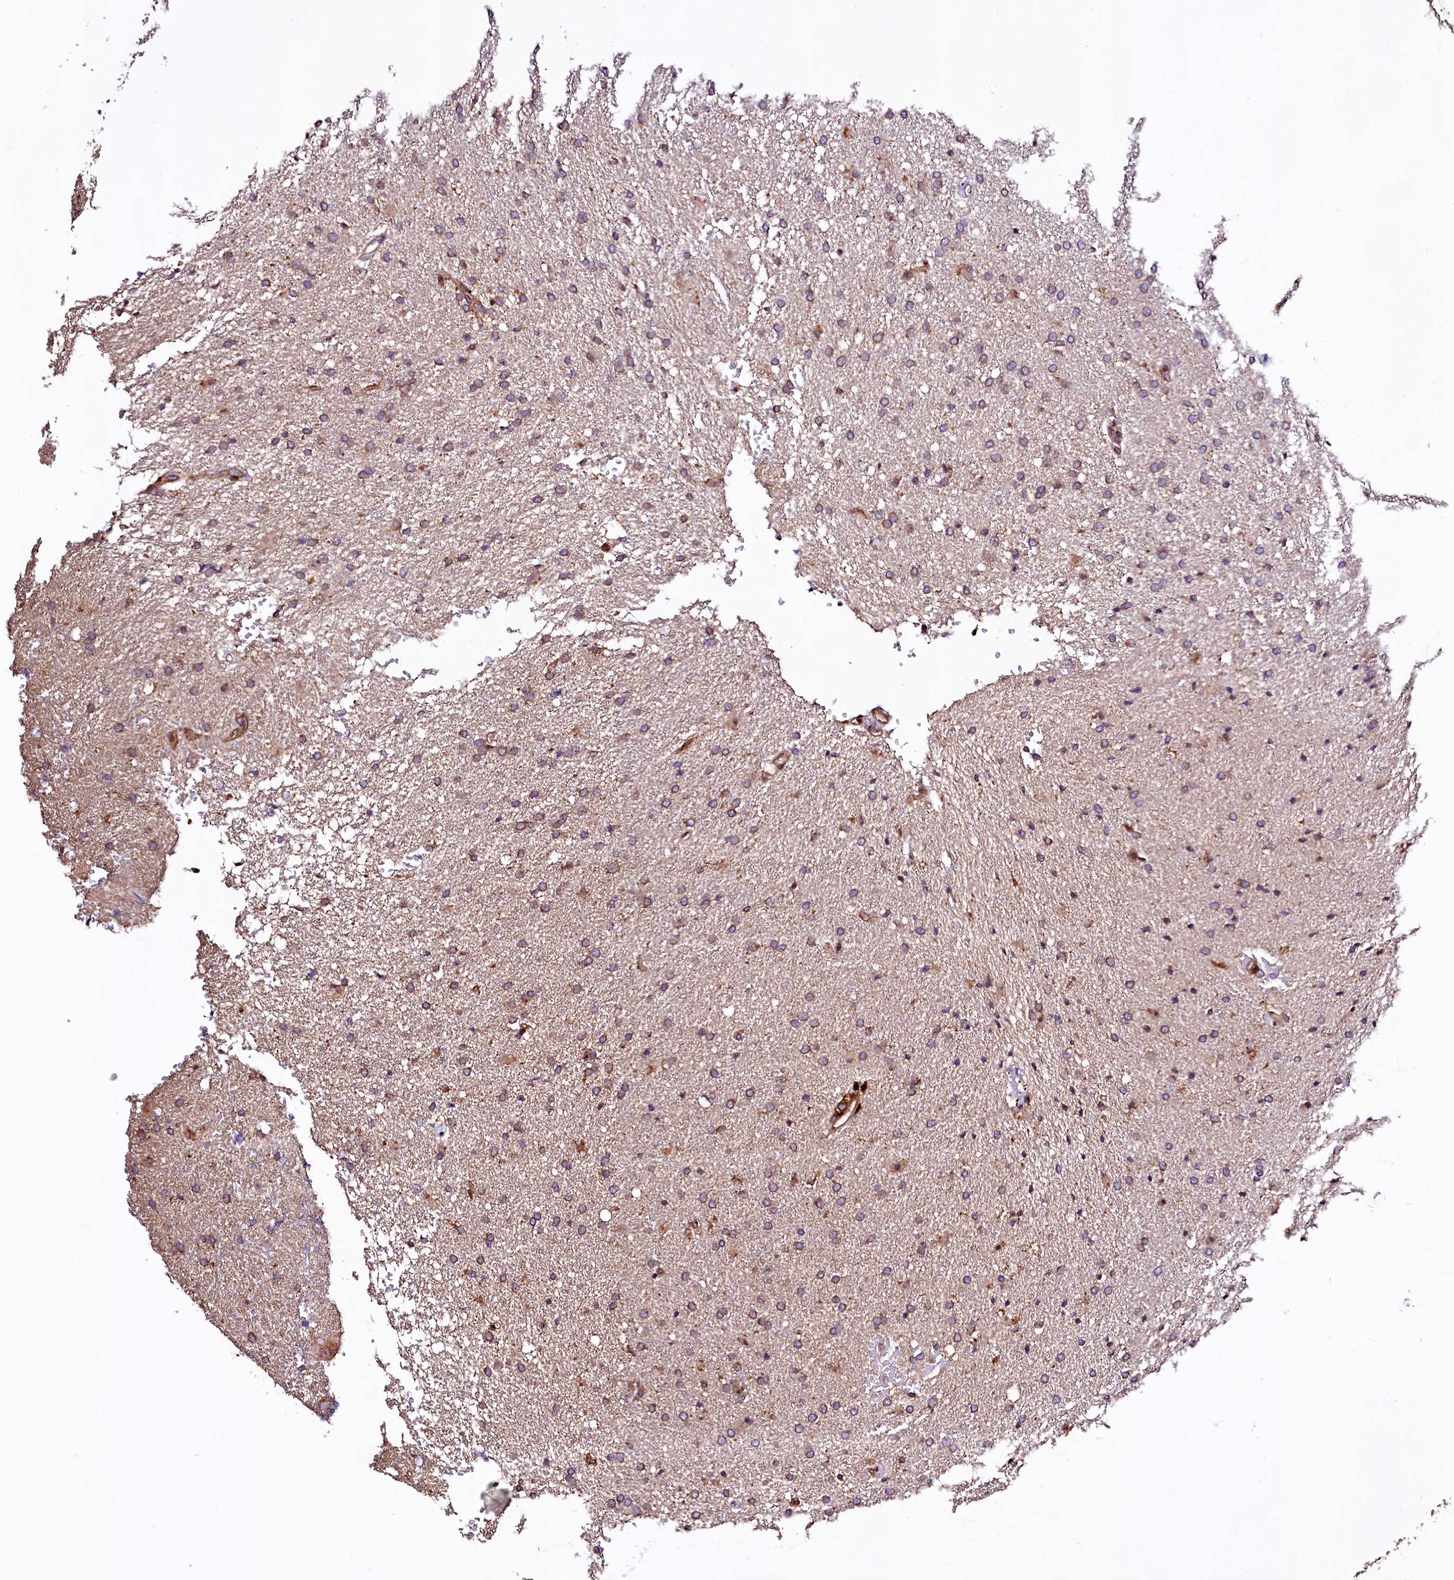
{"staining": {"intensity": "weak", "quantity": ">75%", "location": "cytoplasmic/membranous"}, "tissue": "glioma", "cell_type": "Tumor cells", "image_type": "cancer", "snomed": [{"axis": "morphology", "description": "Glioma, malignant, High grade"}, {"axis": "topography", "description": "Brain"}], "caption": "DAB immunohistochemical staining of human high-grade glioma (malignant) demonstrates weak cytoplasmic/membranous protein positivity in about >75% of tumor cells.", "gene": "VPS35", "patient": {"sex": "male", "age": 72}}